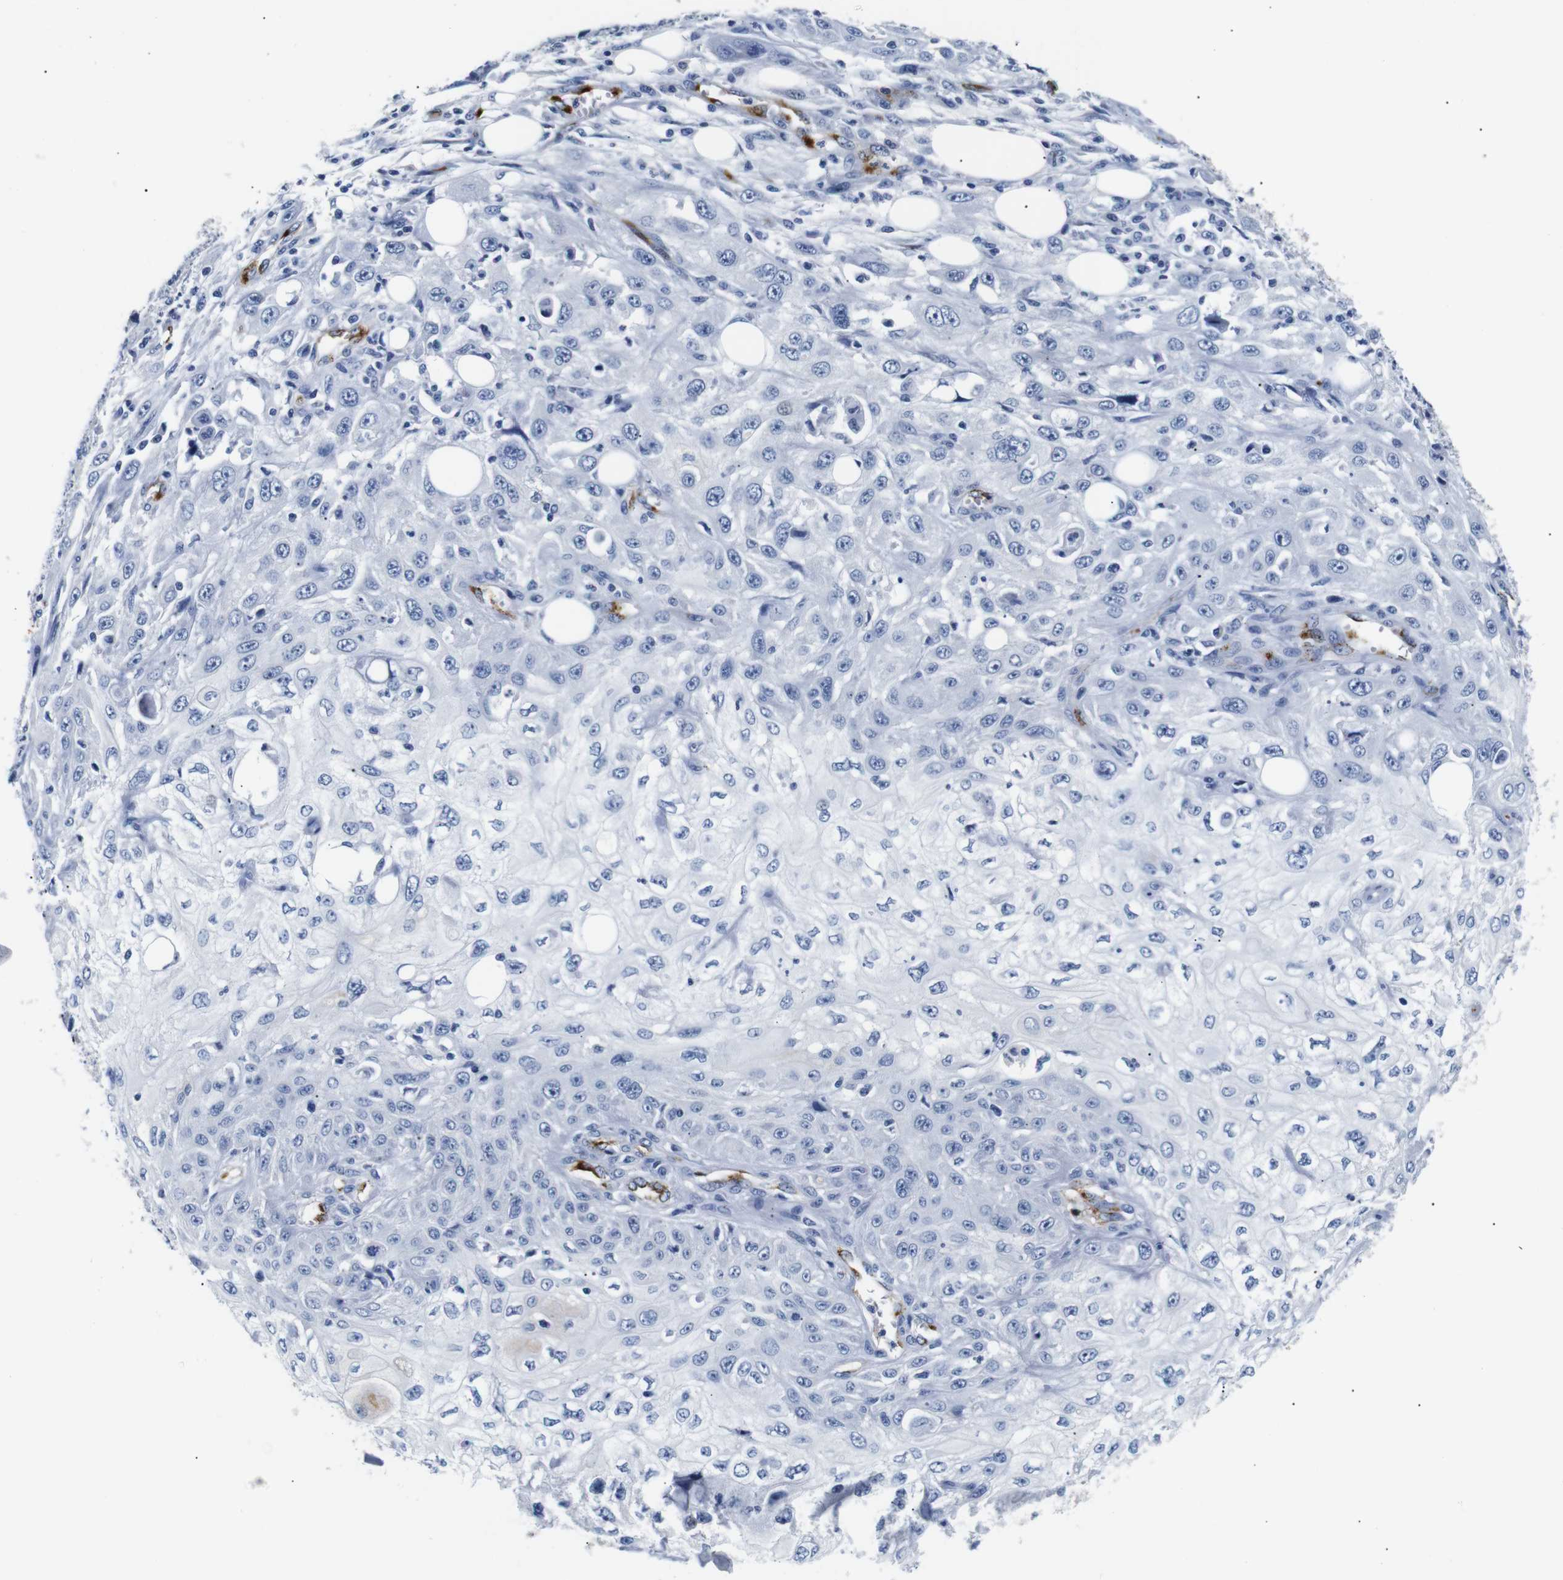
{"staining": {"intensity": "negative", "quantity": "none", "location": "none"}, "tissue": "skin cancer", "cell_type": "Tumor cells", "image_type": "cancer", "snomed": [{"axis": "morphology", "description": "Squamous cell carcinoma, NOS"}, {"axis": "topography", "description": "Skin"}], "caption": "This is an IHC image of human skin squamous cell carcinoma. There is no expression in tumor cells.", "gene": "MUC4", "patient": {"sex": "male", "age": 75}}